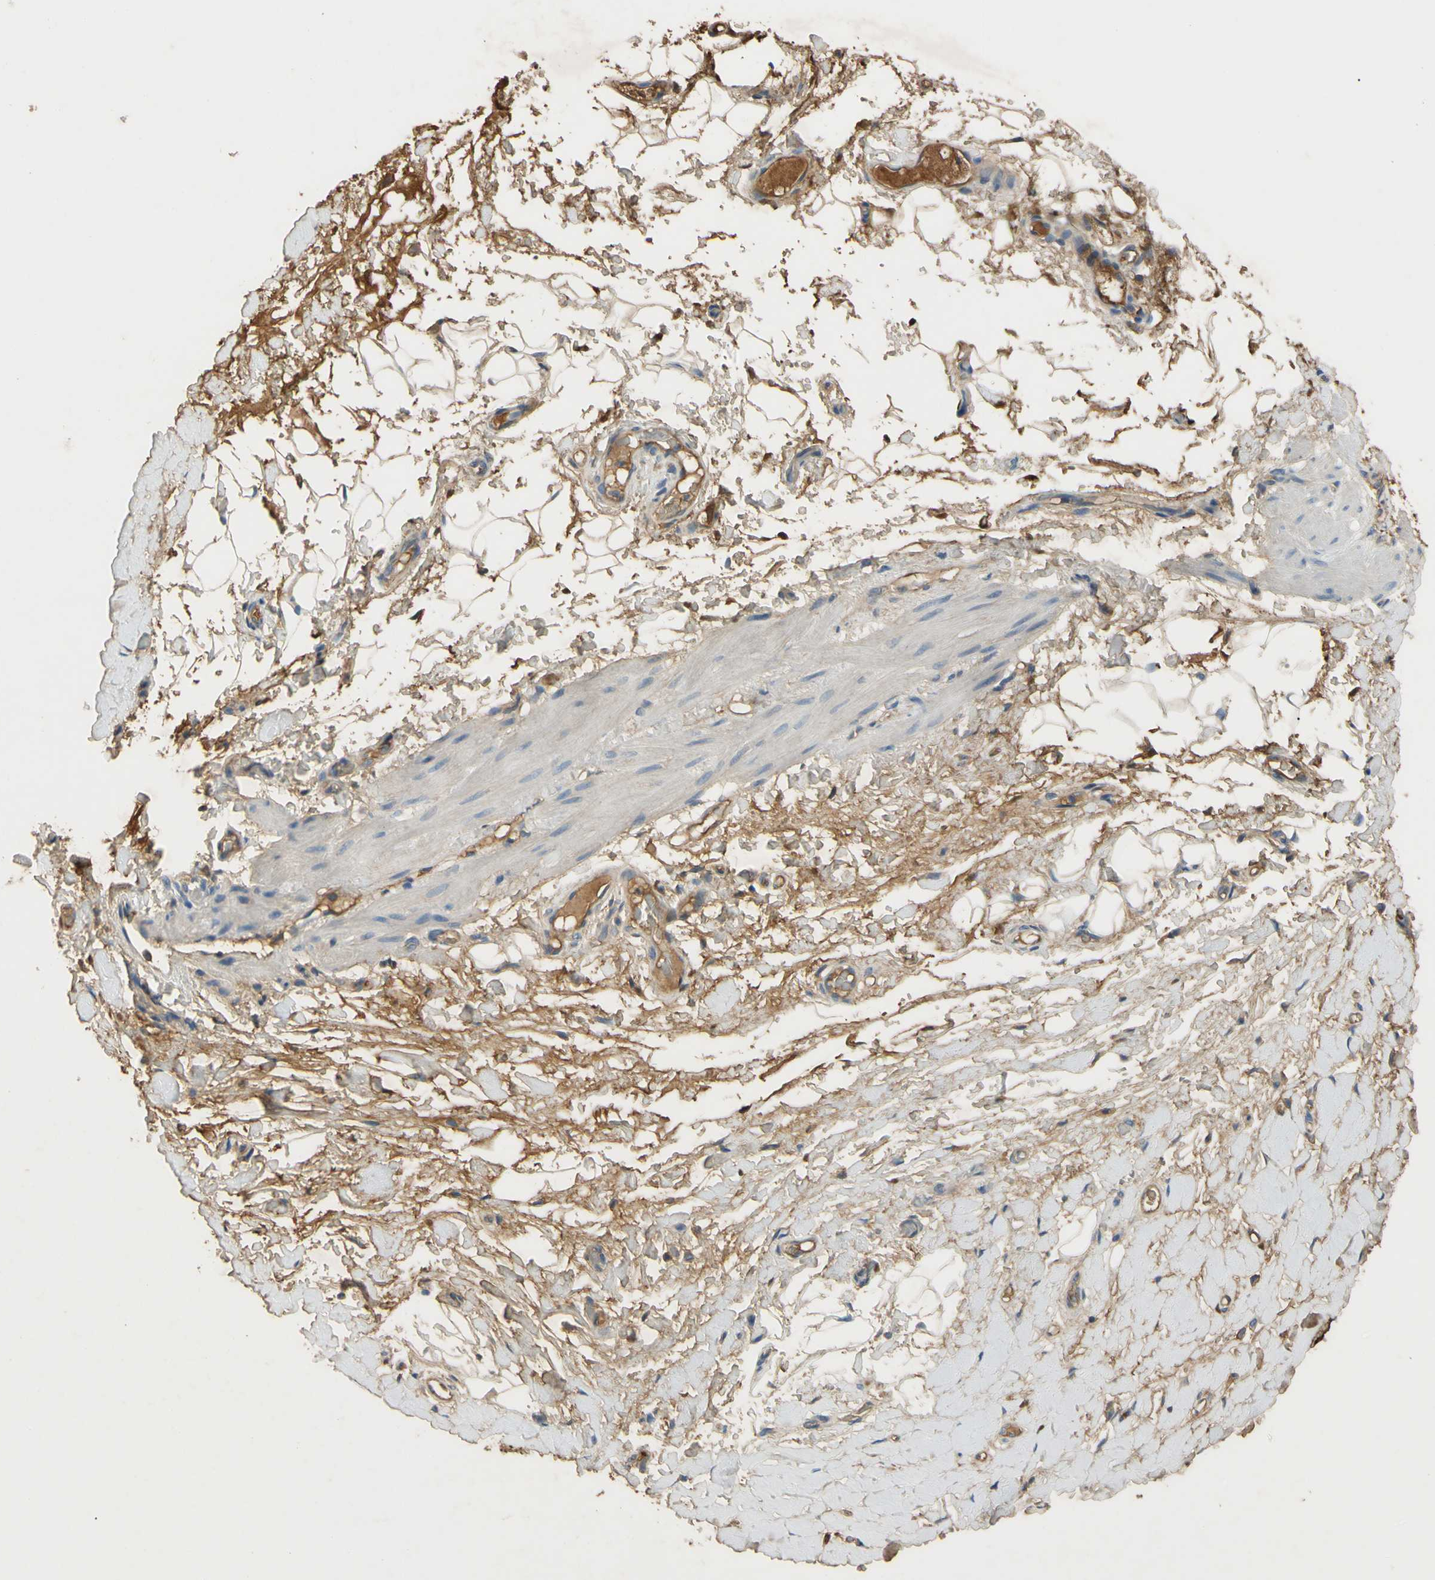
{"staining": {"intensity": "moderate", "quantity": ">75%", "location": "cytoplasmic/membranous"}, "tissue": "adipose tissue", "cell_type": "Adipocytes", "image_type": "normal", "snomed": [{"axis": "morphology", "description": "Normal tissue, NOS"}, {"axis": "morphology", "description": "Adenocarcinoma, NOS"}, {"axis": "topography", "description": "Esophagus"}], "caption": "High-power microscopy captured an IHC image of normal adipose tissue, revealing moderate cytoplasmic/membranous positivity in about >75% of adipocytes.", "gene": "TIMP2", "patient": {"sex": "male", "age": 62}}